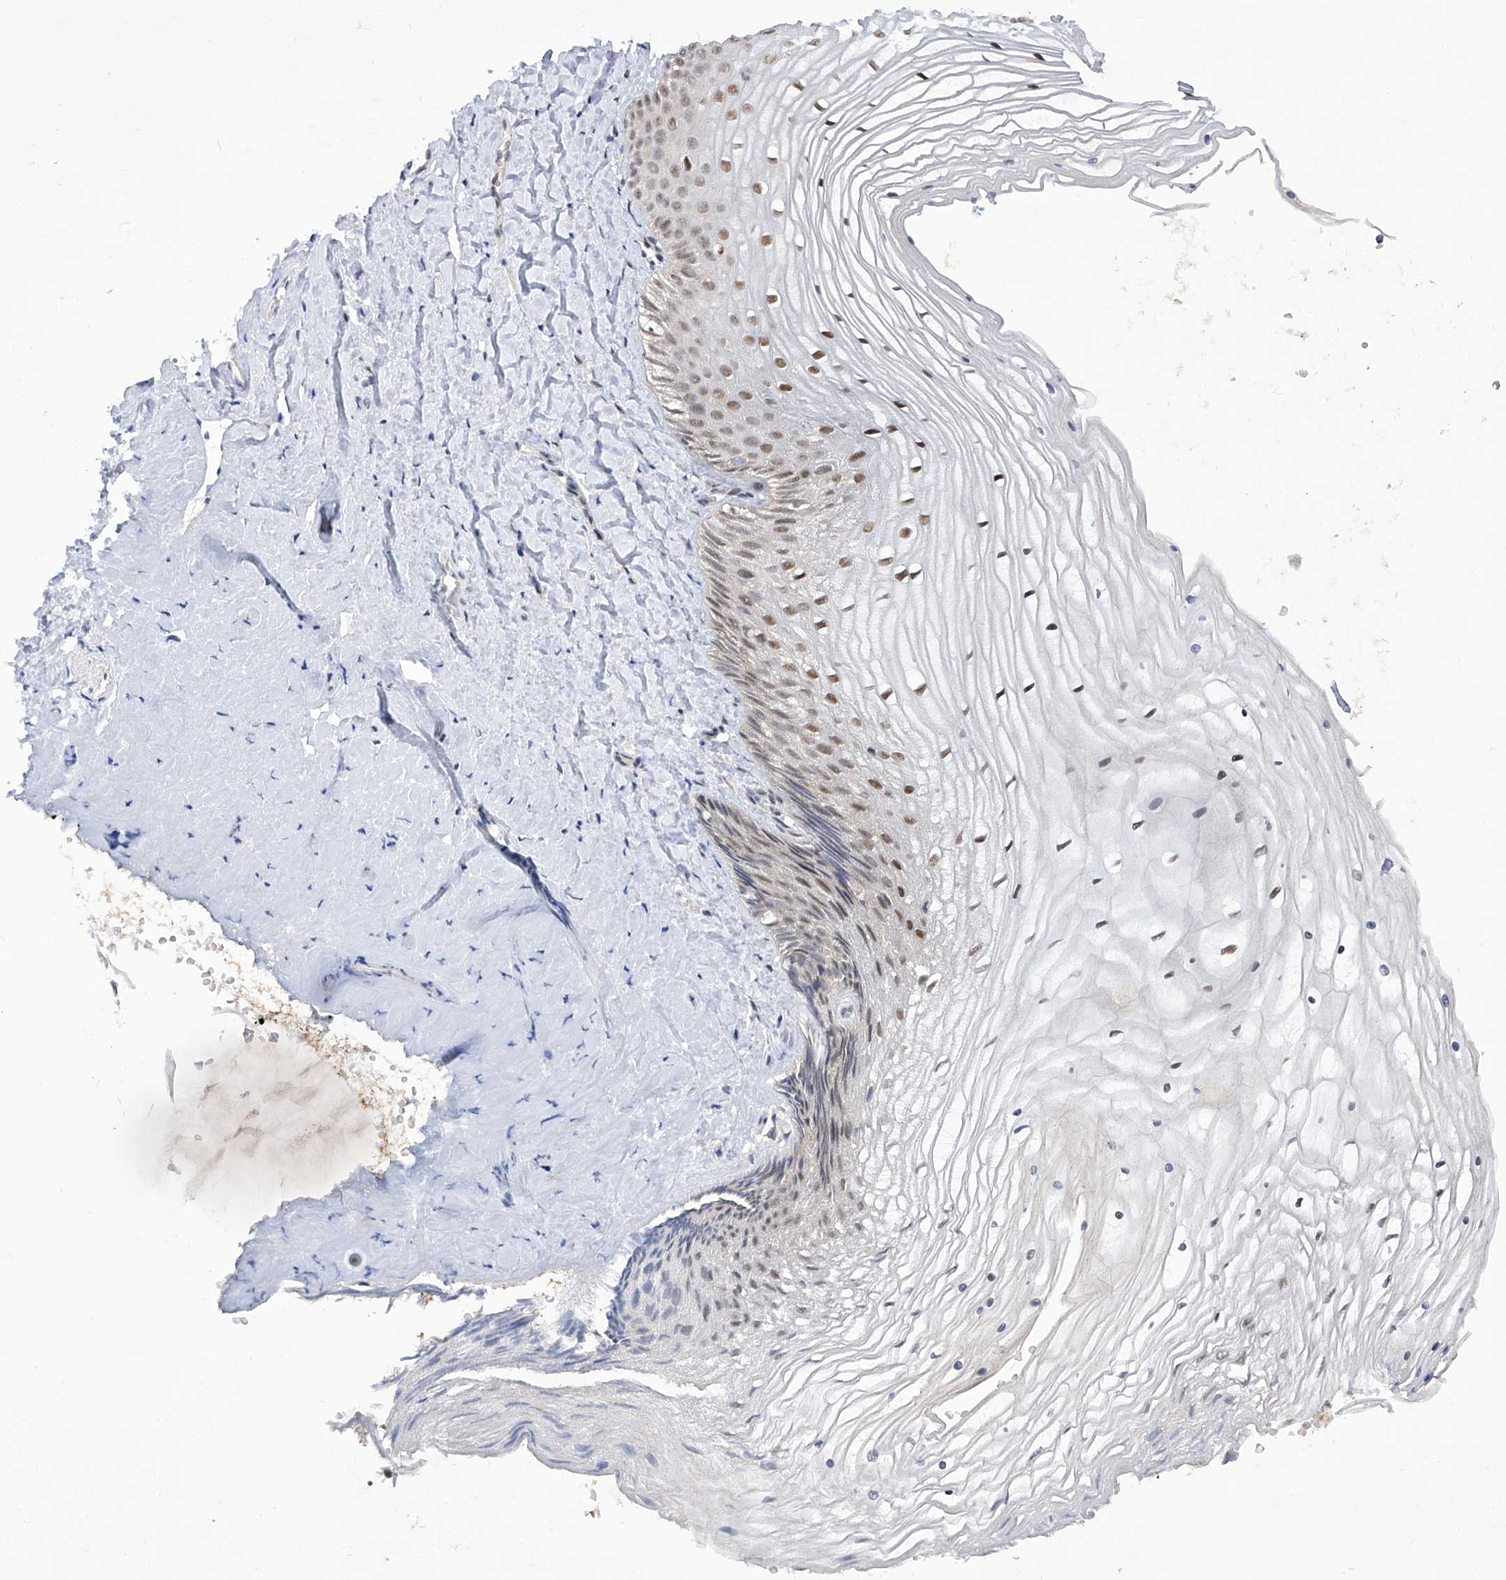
{"staining": {"intensity": "moderate", "quantity": "25%-75%", "location": "nuclear"}, "tissue": "vagina", "cell_type": "Squamous epithelial cells", "image_type": "normal", "snomed": [{"axis": "morphology", "description": "Normal tissue, NOS"}, {"axis": "topography", "description": "Vagina"}, {"axis": "topography", "description": "Cervix"}], "caption": "This is a micrograph of immunohistochemistry (IHC) staining of benign vagina, which shows moderate positivity in the nuclear of squamous epithelial cells.", "gene": "RAD54L", "patient": {"sex": "female", "age": 40}}